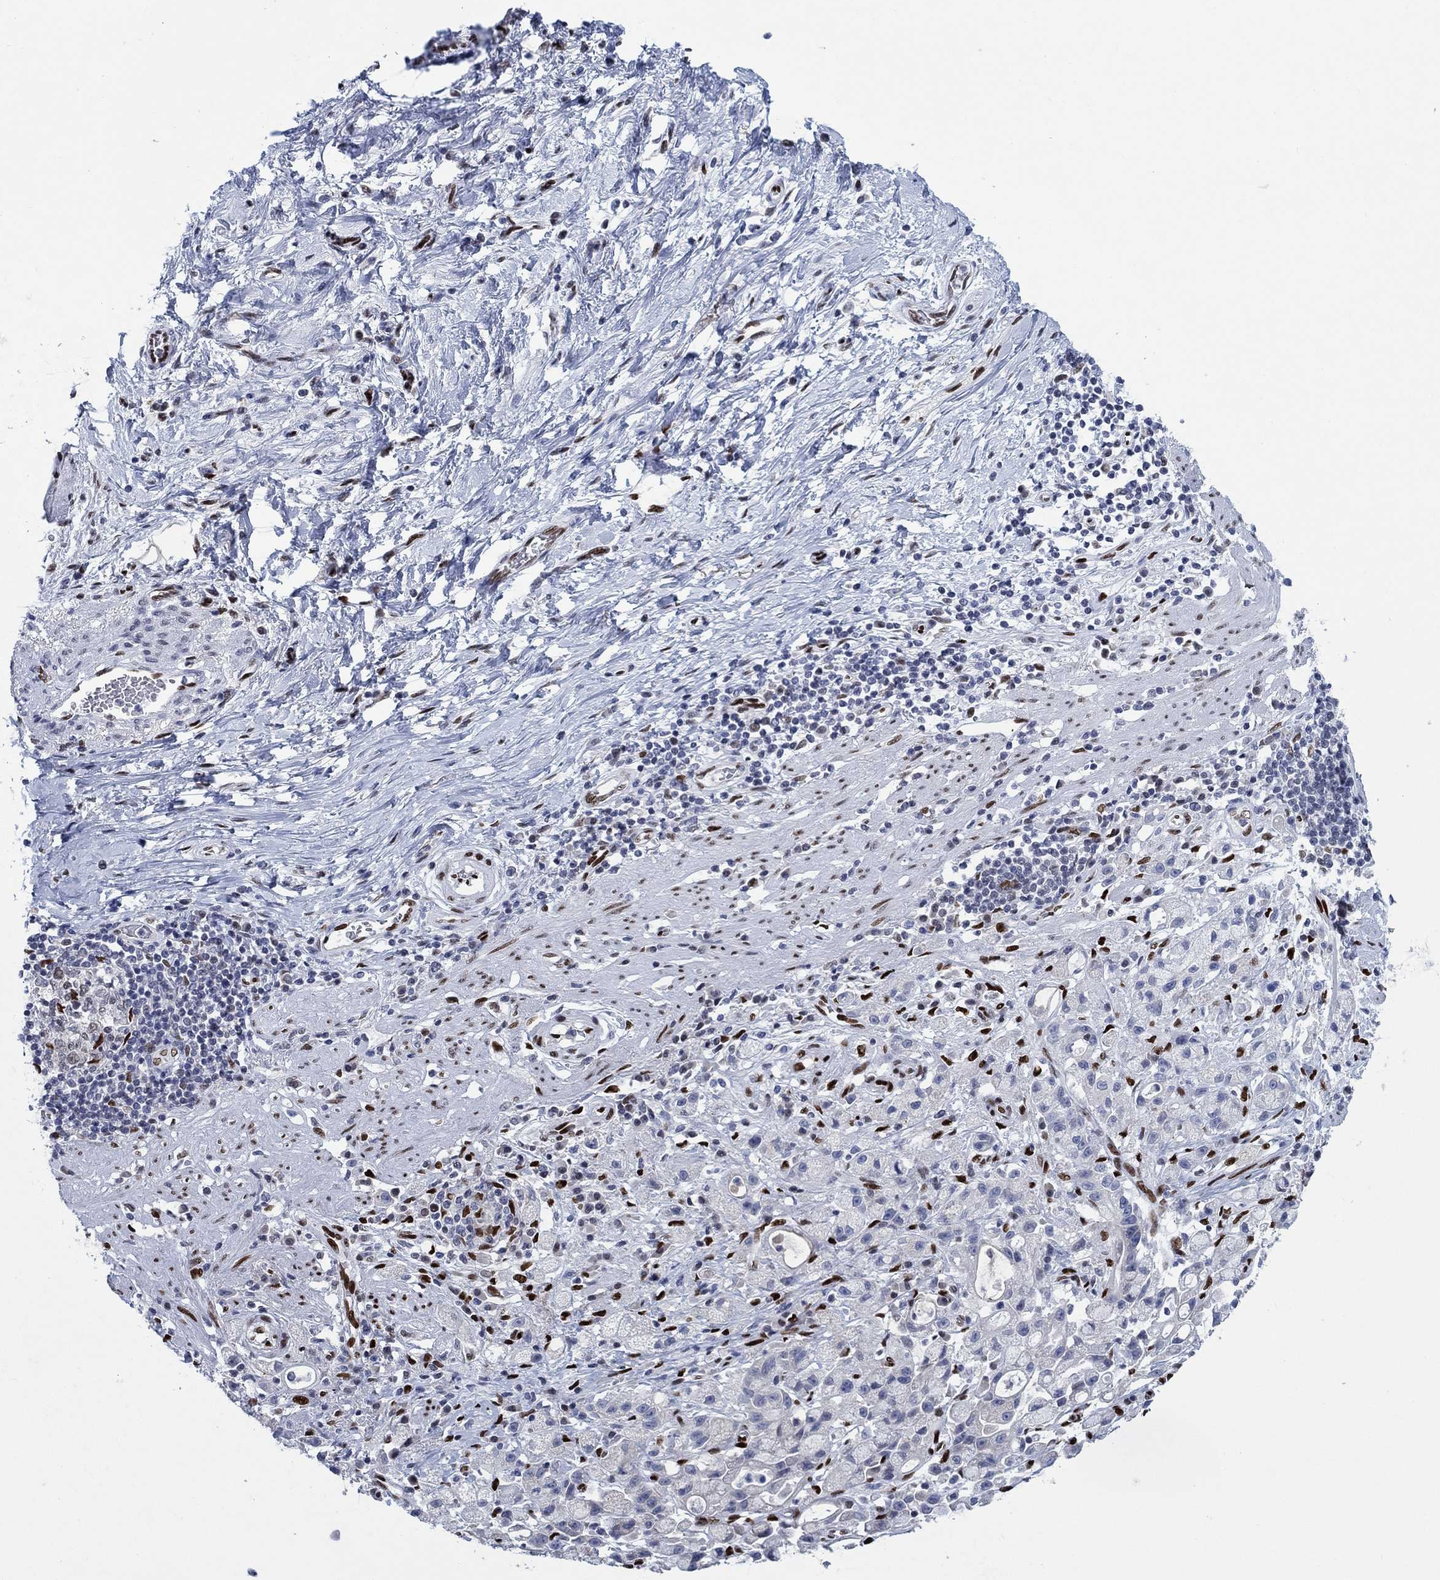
{"staining": {"intensity": "negative", "quantity": "none", "location": "none"}, "tissue": "stomach cancer", "cell_type": "Tumor cells", "image_type": "cancer", "snomed": [{"axis": "morphology", "description": "Adenocarcinoma, NOS"}, {"axis": "topography", "description": "Stomach"}], "caption": "Stomach cancer was stained to show a protein in brown. There is no significant staining in tumor cells.", "gene": "ZEB1", "patient": {"sex": "male", "age": 58}}